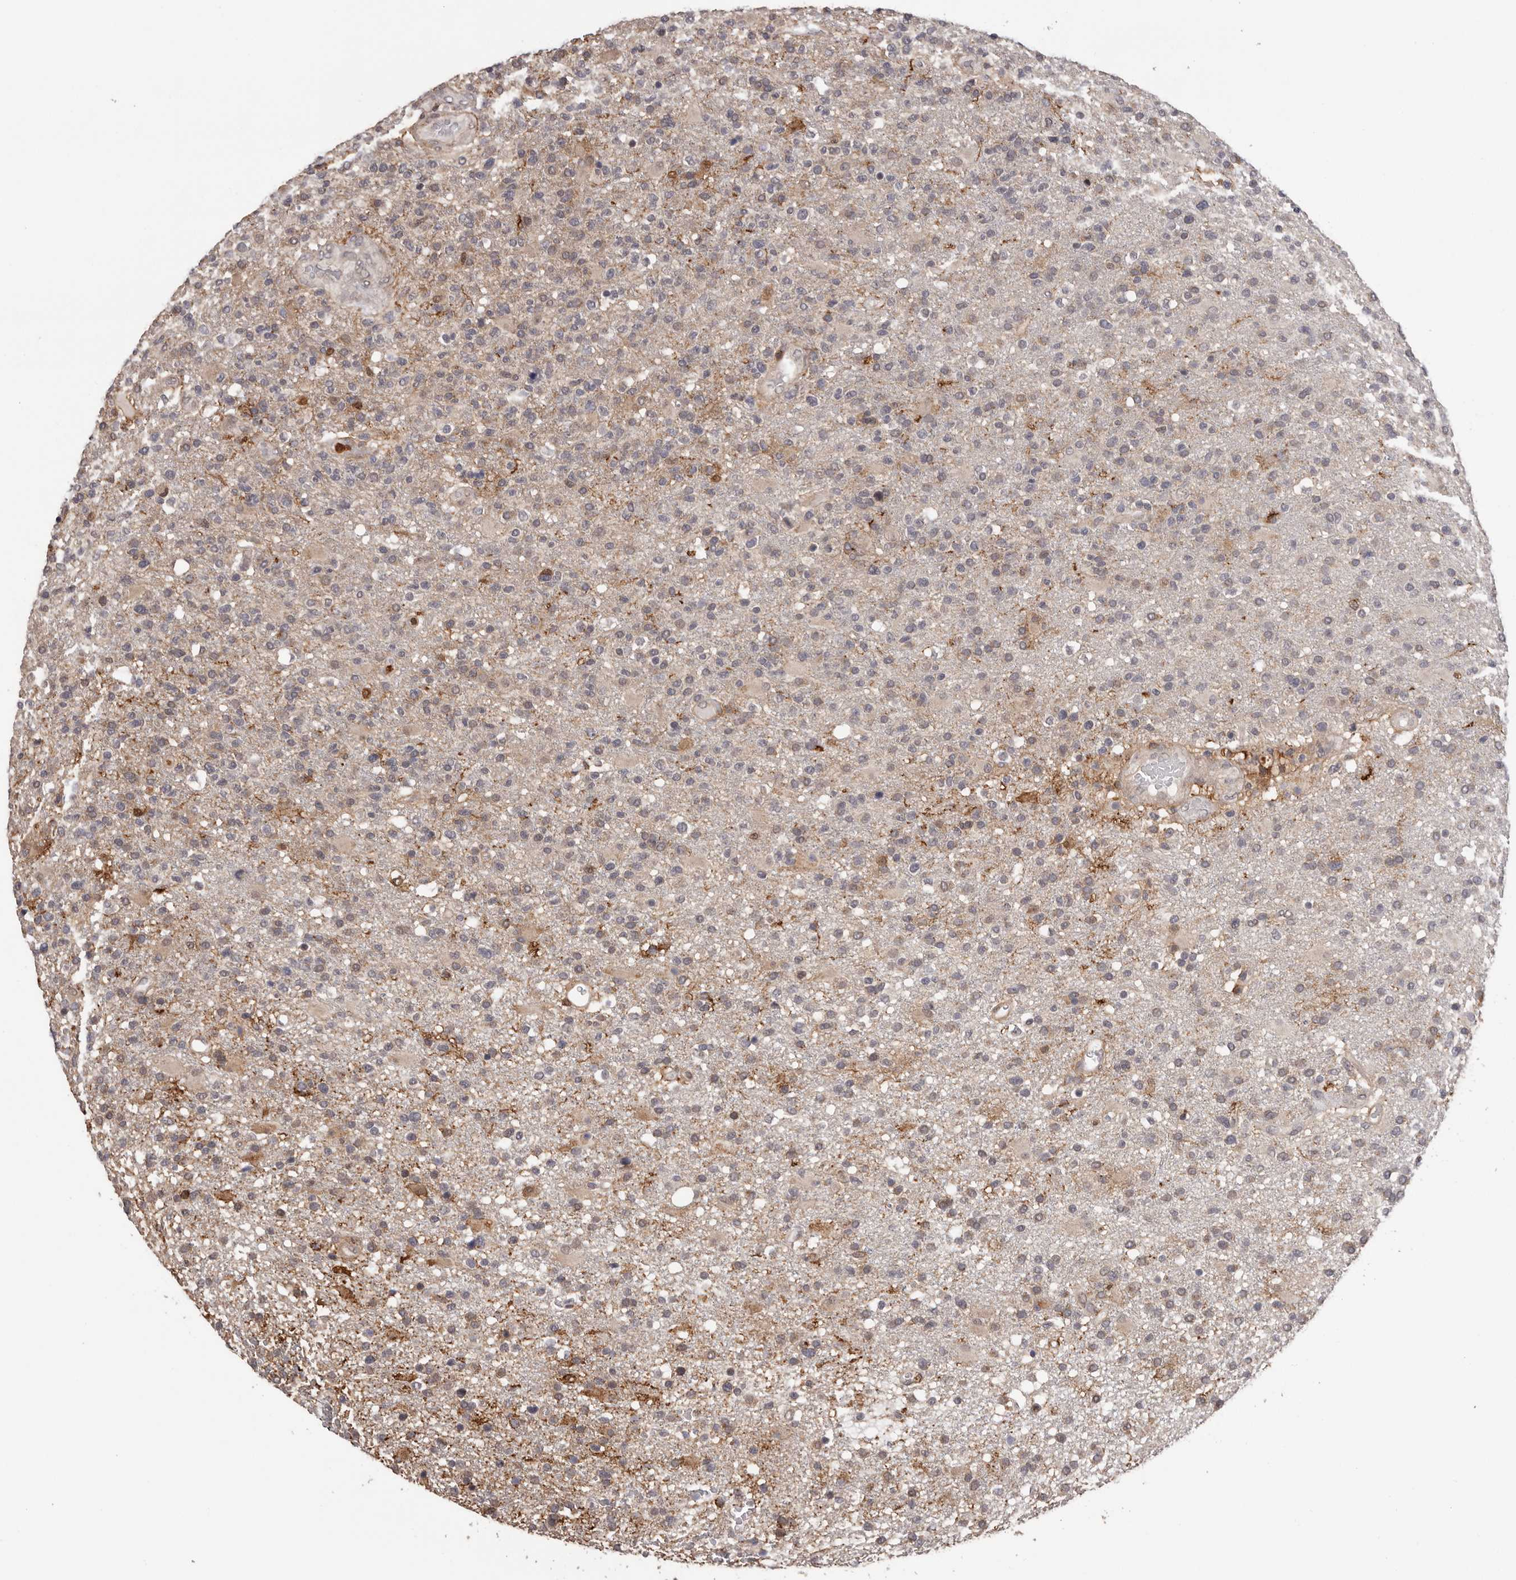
{"staining": {"intensity": "negative", "quantity": "none", "location": "none"}, "tissue": "glioma", "cell_type": "Tumor cells", "image_type": "cancer", "snomed": [{"axis": "morphology", "description": "Glioma, malignant, High grade"}, {"axis": "topography", "description": "Brain"}], "caption": "The immunohistochemistry (IHC) micrograph has no significant positivity in tumor cells of high-grade glioma (malignant) tissue.", "gene": "PRR12", "patient": {"sex": "male", "age": 72}}